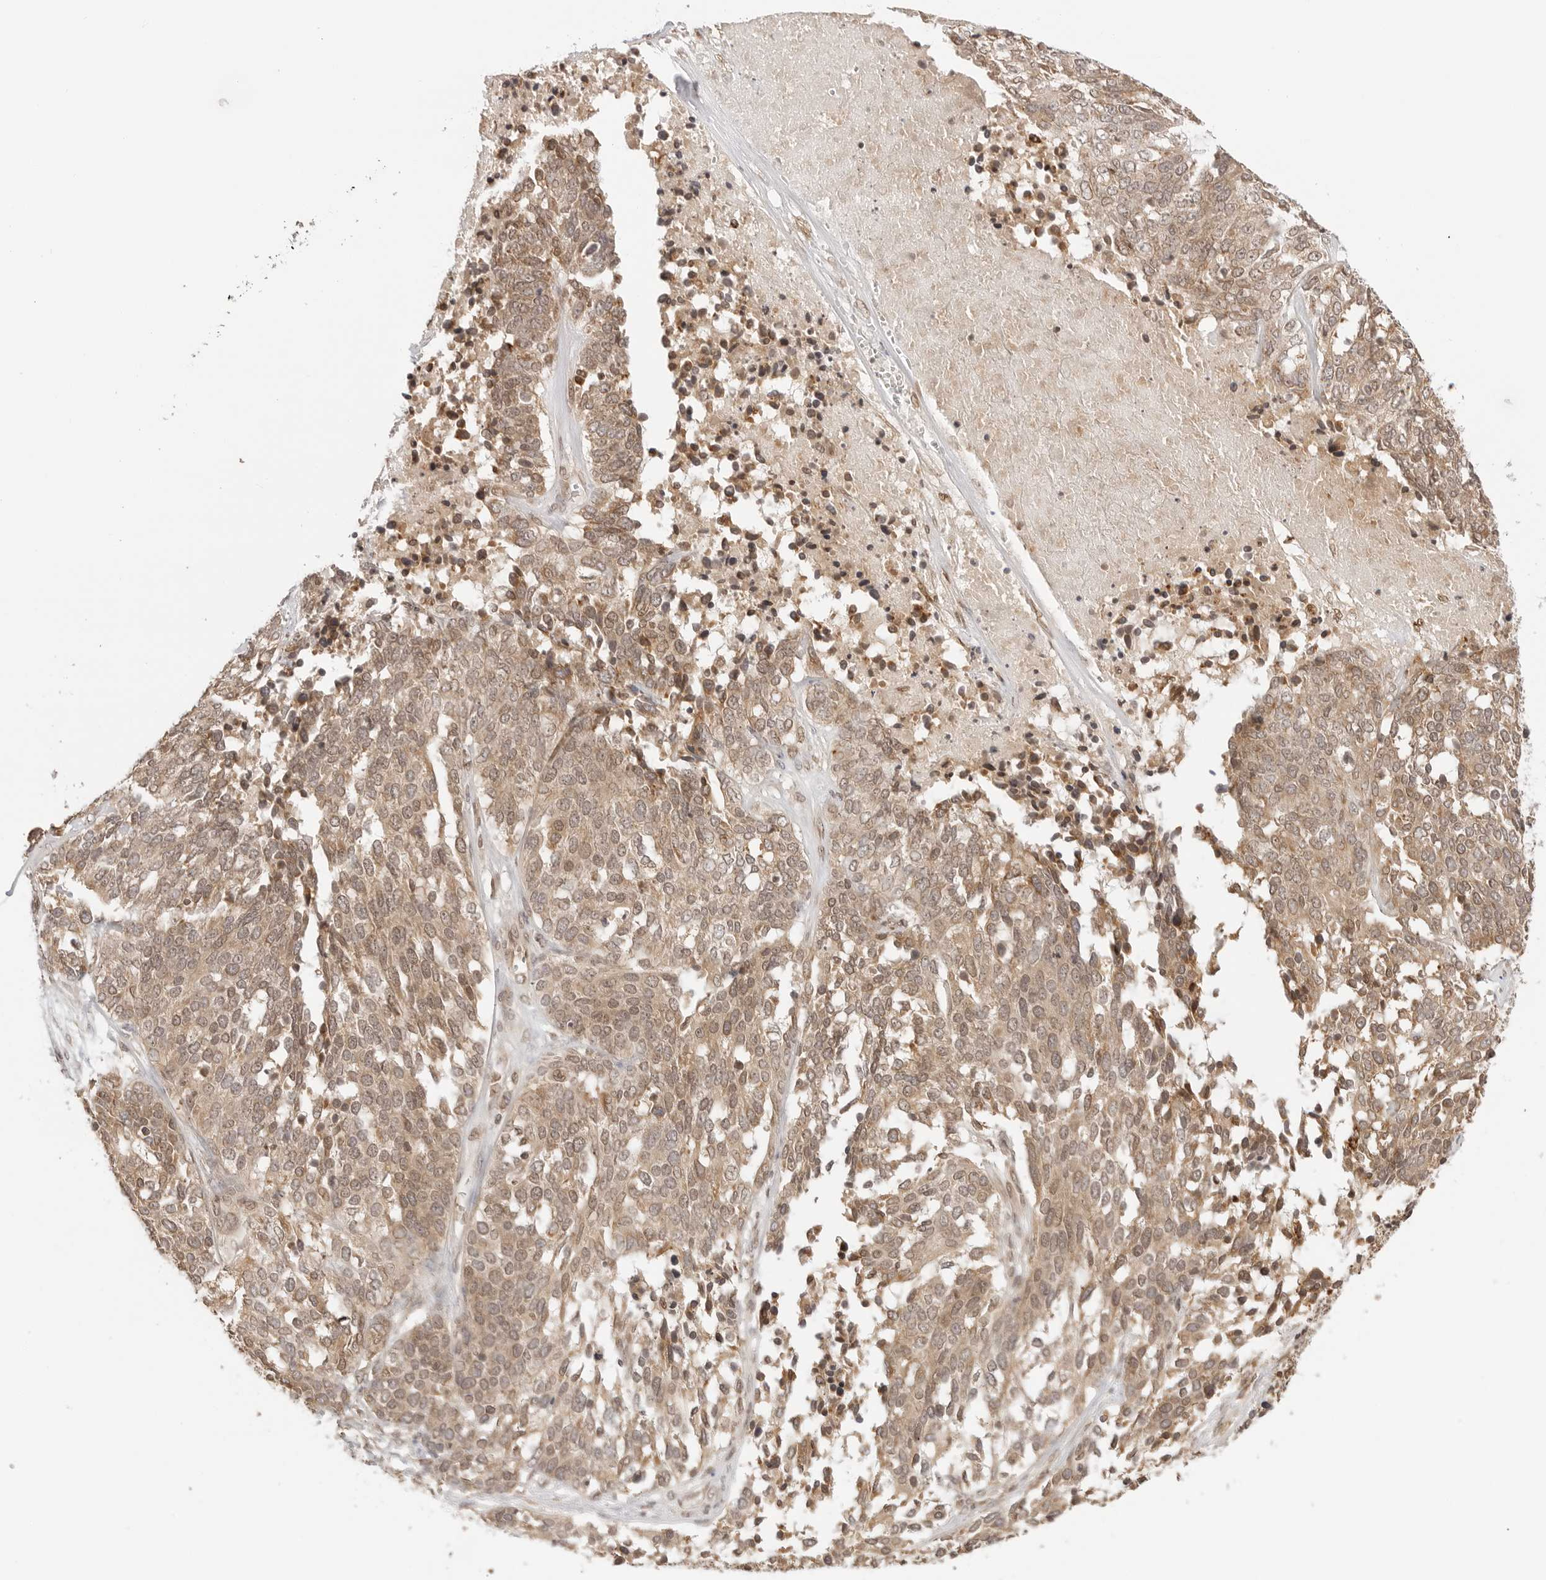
{"staining": {"intensity": "moderate", "quantity": ">75%", "location": "cytoplasmic/membranous,nuclear"}, "tissue": "ovarian cancer", "cell_type": "Tumor cells", "image_type": "cancer", "snomed": [{"axis": "morphology", "description": "Cystadenocarcinoma, serous, NOS"}, {"axis": "topography", "description": "Ovary"}], "caption": "Immunohistochemical staining of human ovarian serous cystadenocarcinoma exhibits medium levels of moderate cytoplasmic/membranous and nuclear staining in about >75% of tumor cells.", "gene": "POLH", "patient": {"sex": "female", "age": 44}}